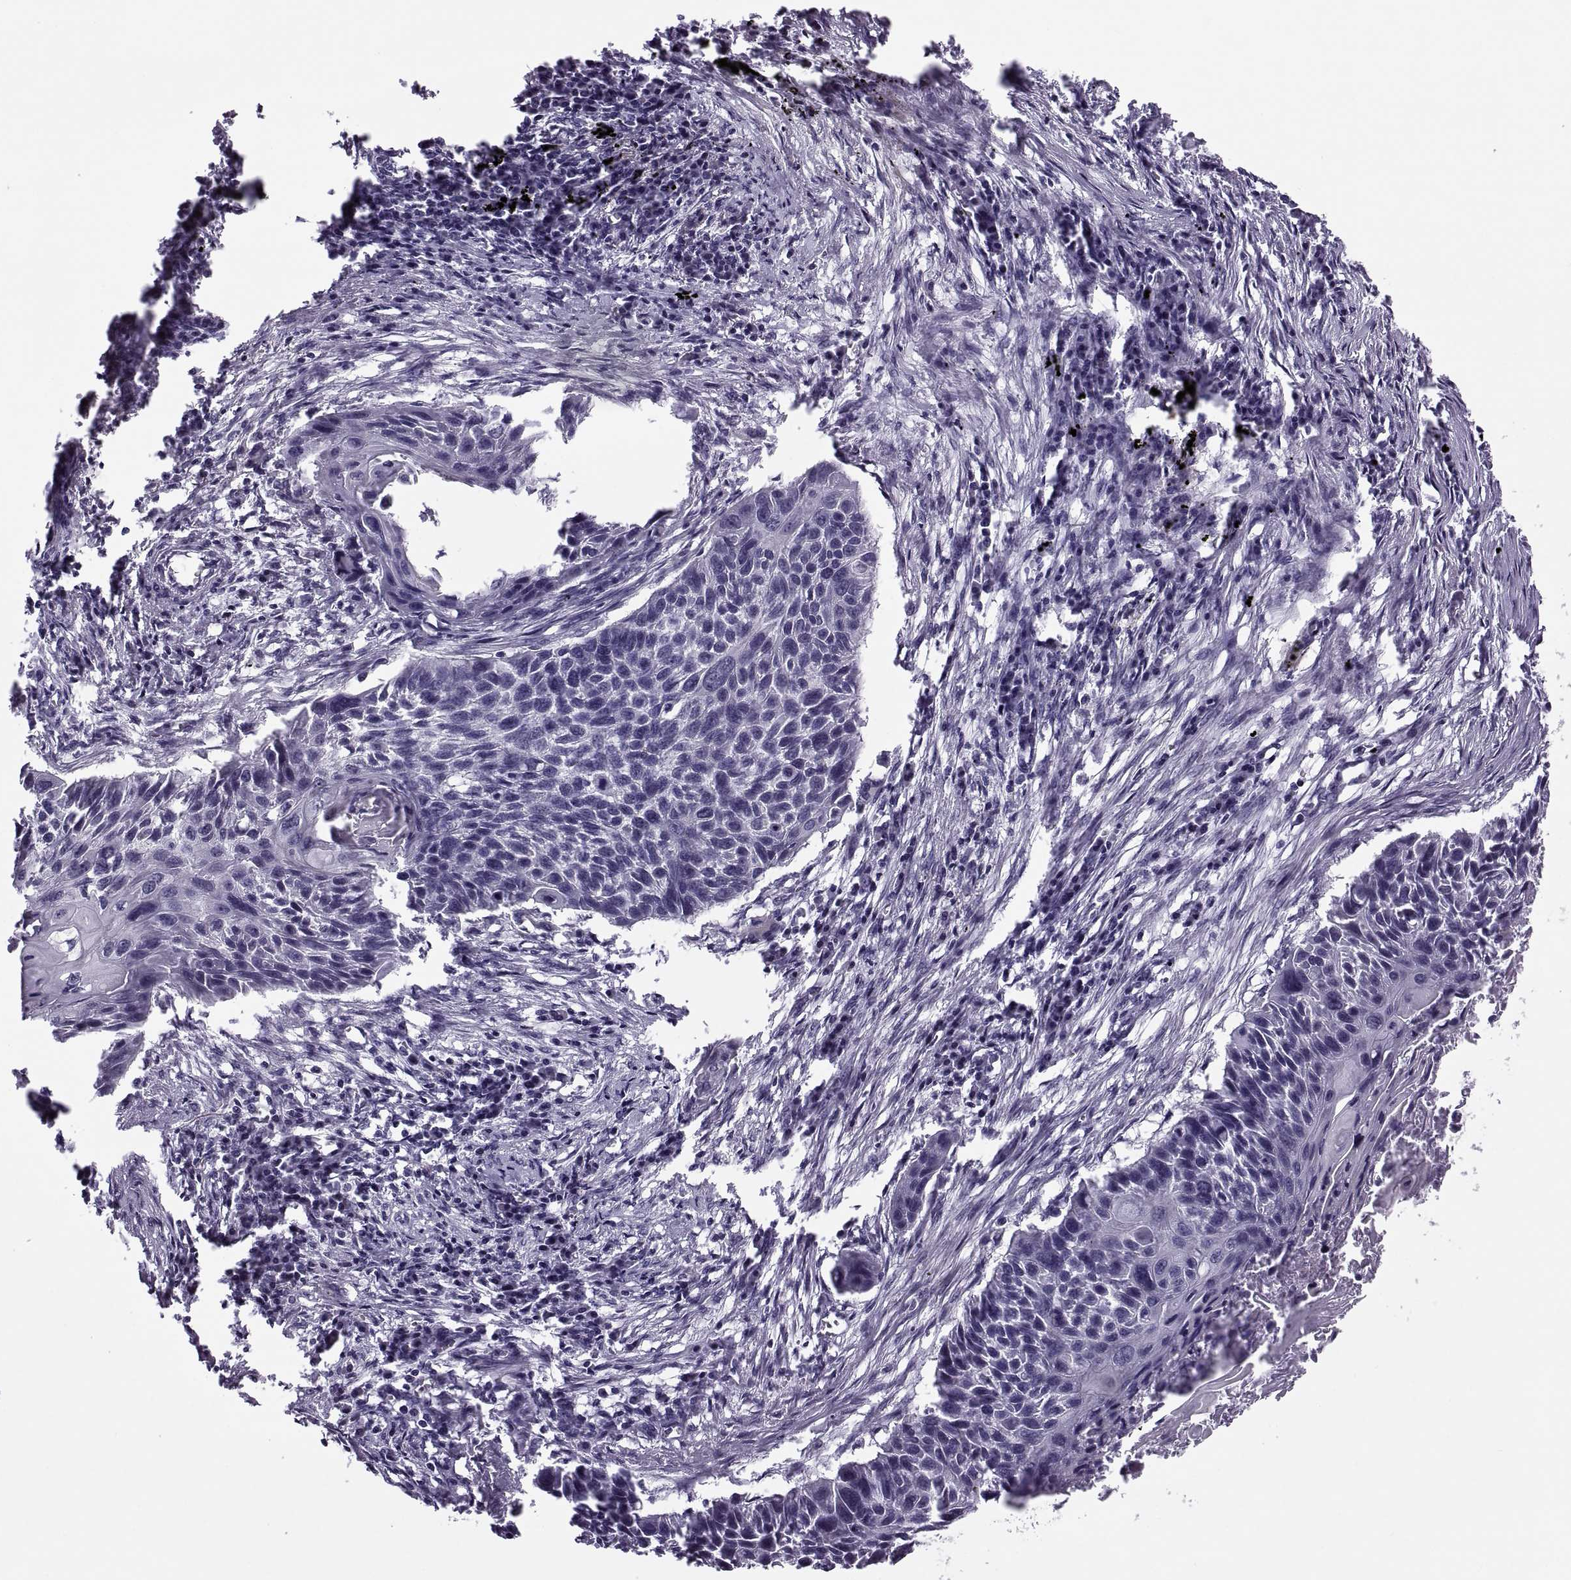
{"staining": {"intensity": "negative", "quantity": "none", "location": "none"}, "tissue": "lung cancer", "cell_type": "Tumor cells", "image_type": "cancer", "snomed": [{"axis": "morphology", "description": "Squamous cell carcinoma, NOS"}, {"axis": "topography", "description": "Lung"}], "caption": "Immunohistochemical staining of human lung cancer exhibits no significant expression in tumor cells.", "gene": "MAGEB1", "patient": {"sex": "male", "age": 78}}